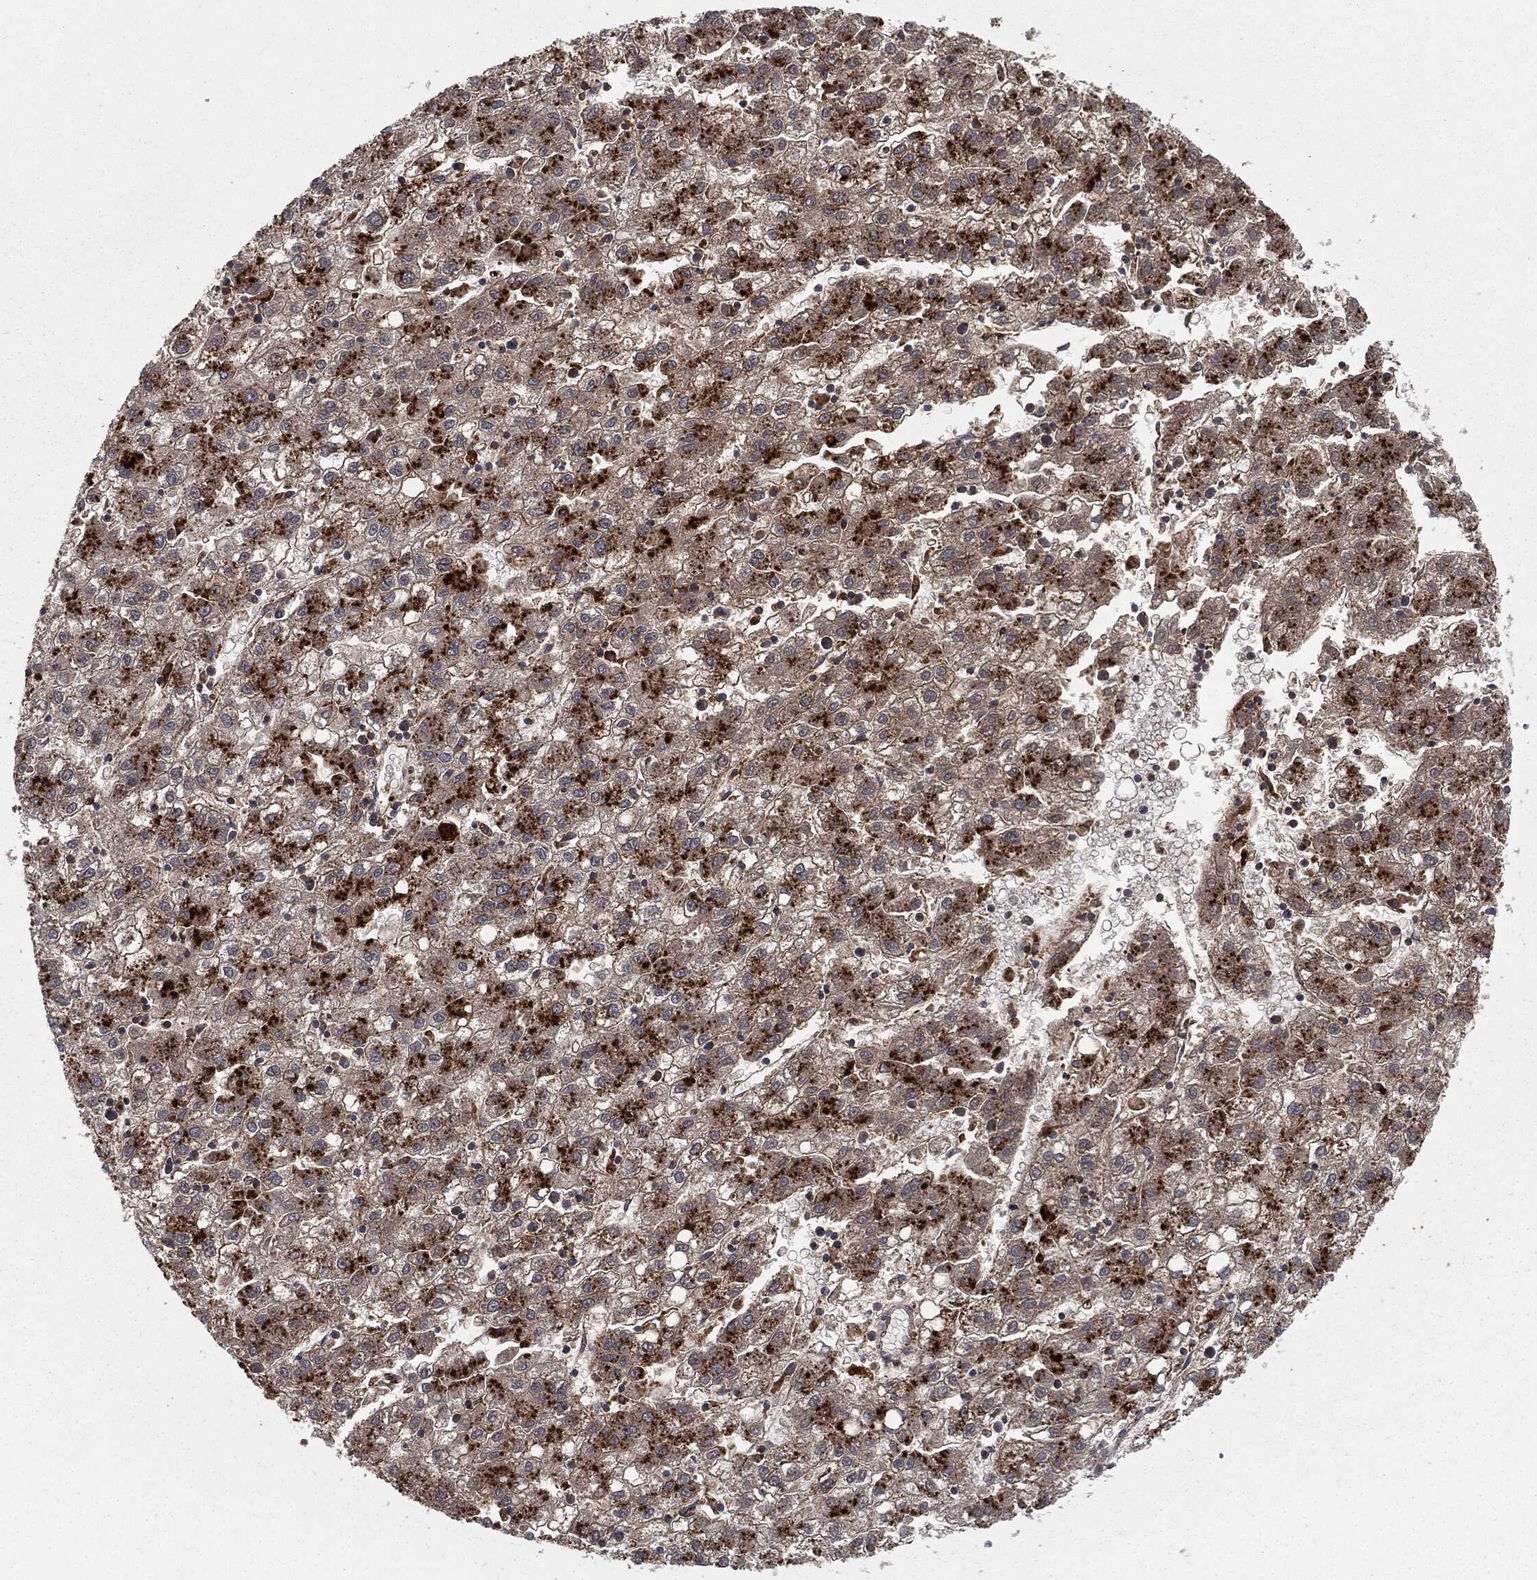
{"staining": {"intensity": "strong", "quantity": ">75%", "location": "cytoplasmic/membranous"}, "tissue": "liver cancer", "cell_type": "Tumor cells", "image_type": "cancer", "snomed": [{"axis": "morphology", "description": "Carcinoma, Hepatocellular, NOS"}, {"axis": "topography", "description": "Liver"}], "caption": "Strong cytoplasmic/membranous protein staining is present in about >75% of tumor cells in liver cancer (hepatocellular carcinoma).", "gene": "CTSA", "patient": {"sex": "male", "age": 72}}